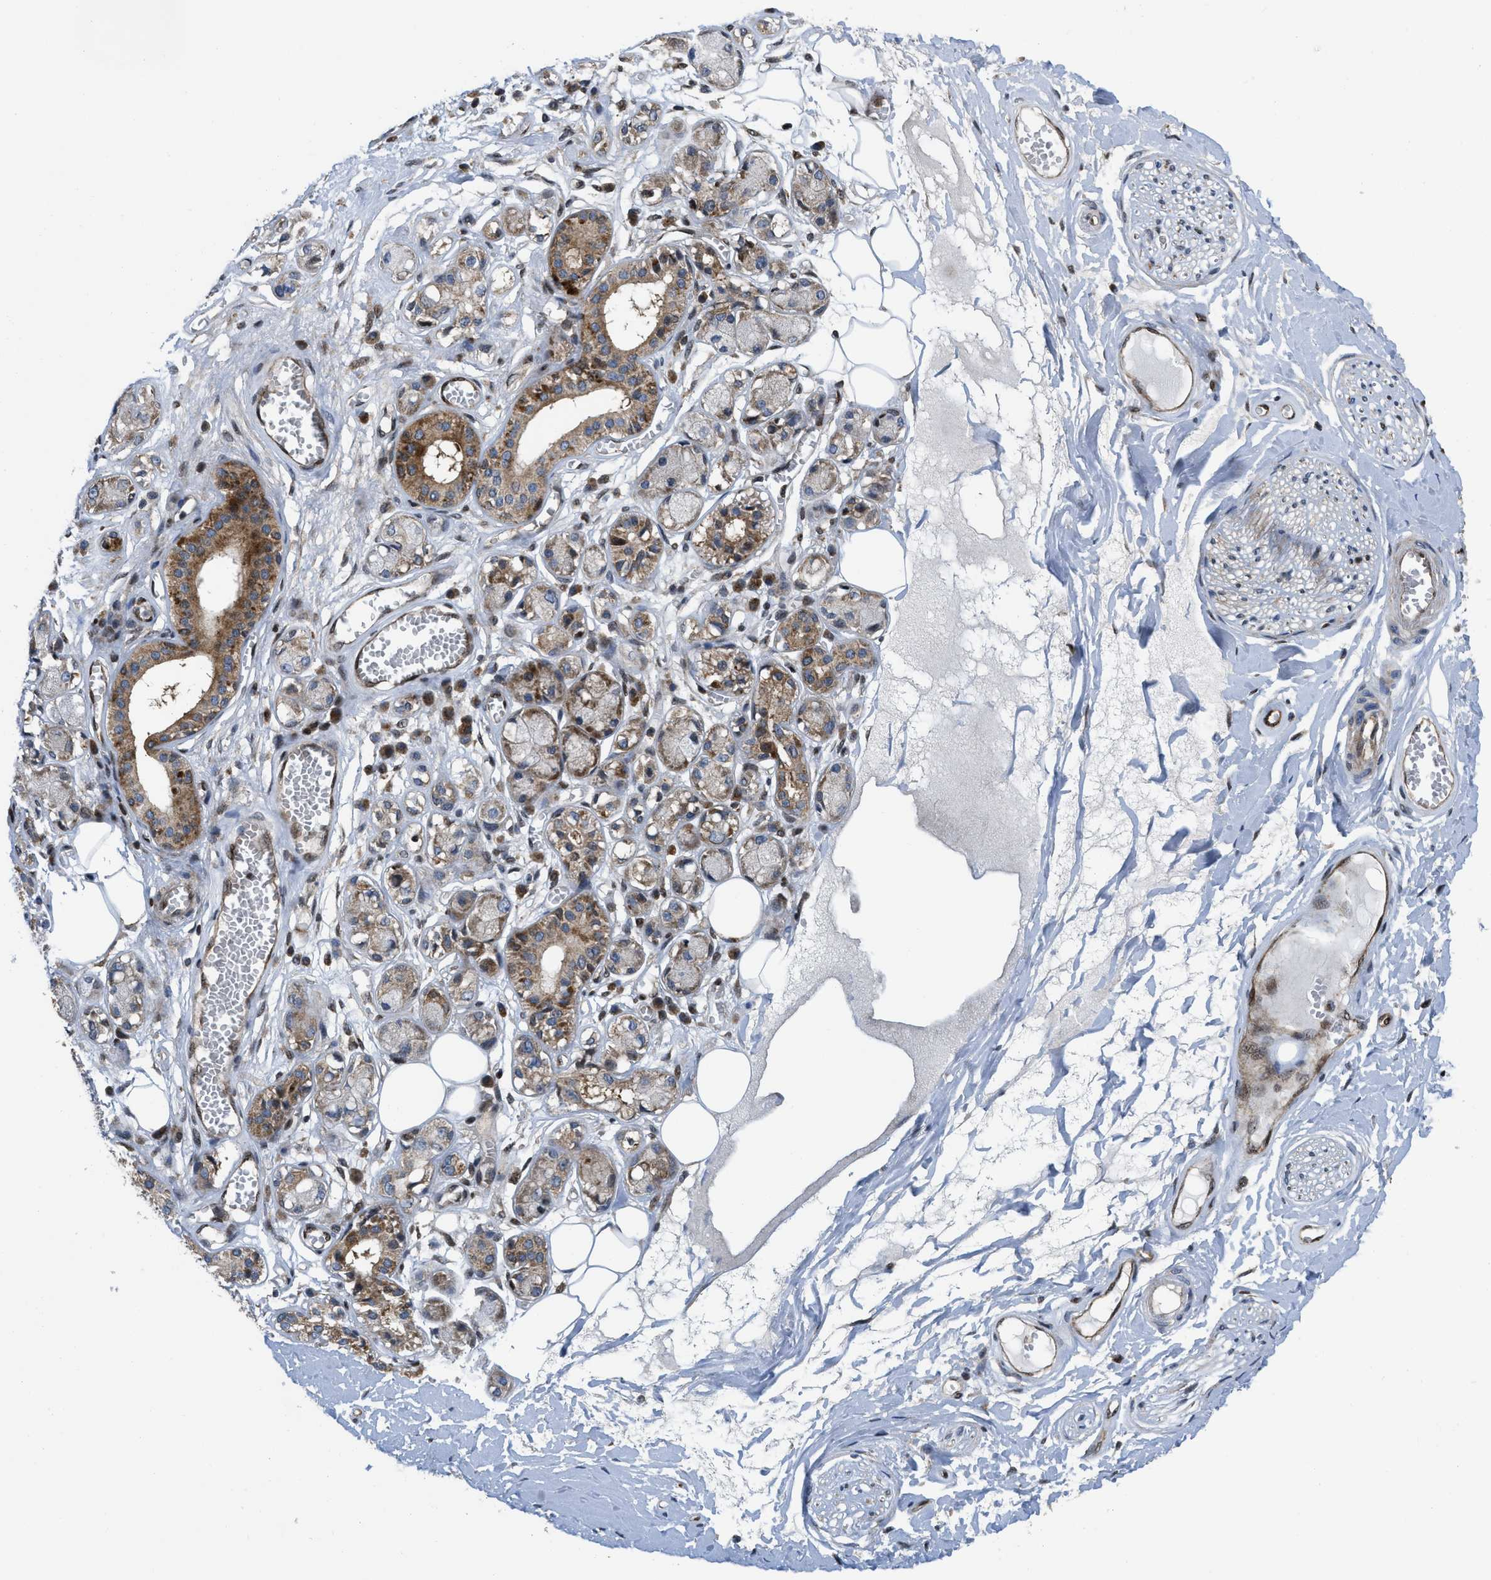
{"staining": {"intensity": "moderate", "quantity": "25%-75%", "location": "cytoplasmic/membranous,nuclear"}, "tissue": "adipose tissue", "cell_type": "Adipocytes", "image_type": "normal", "snomed": [{"axis": "morphology", "description": "Normal tissue, NOS"}, {"axis": "morphology", "description": "Inflammation, NOS"}, {"axis": "topography", "description": "Salivary gland"}, {"axis": "topography", "description": "Peripheral nerve tissue"}], "caption": "Moderate cytoplasmic/membranous,nuclear protein staining is identified in approximately 25%-75% of adipocytes in adipose tissue.", "gene": "PPP2CB", "patient": {"sex": "female", "age": 75}}